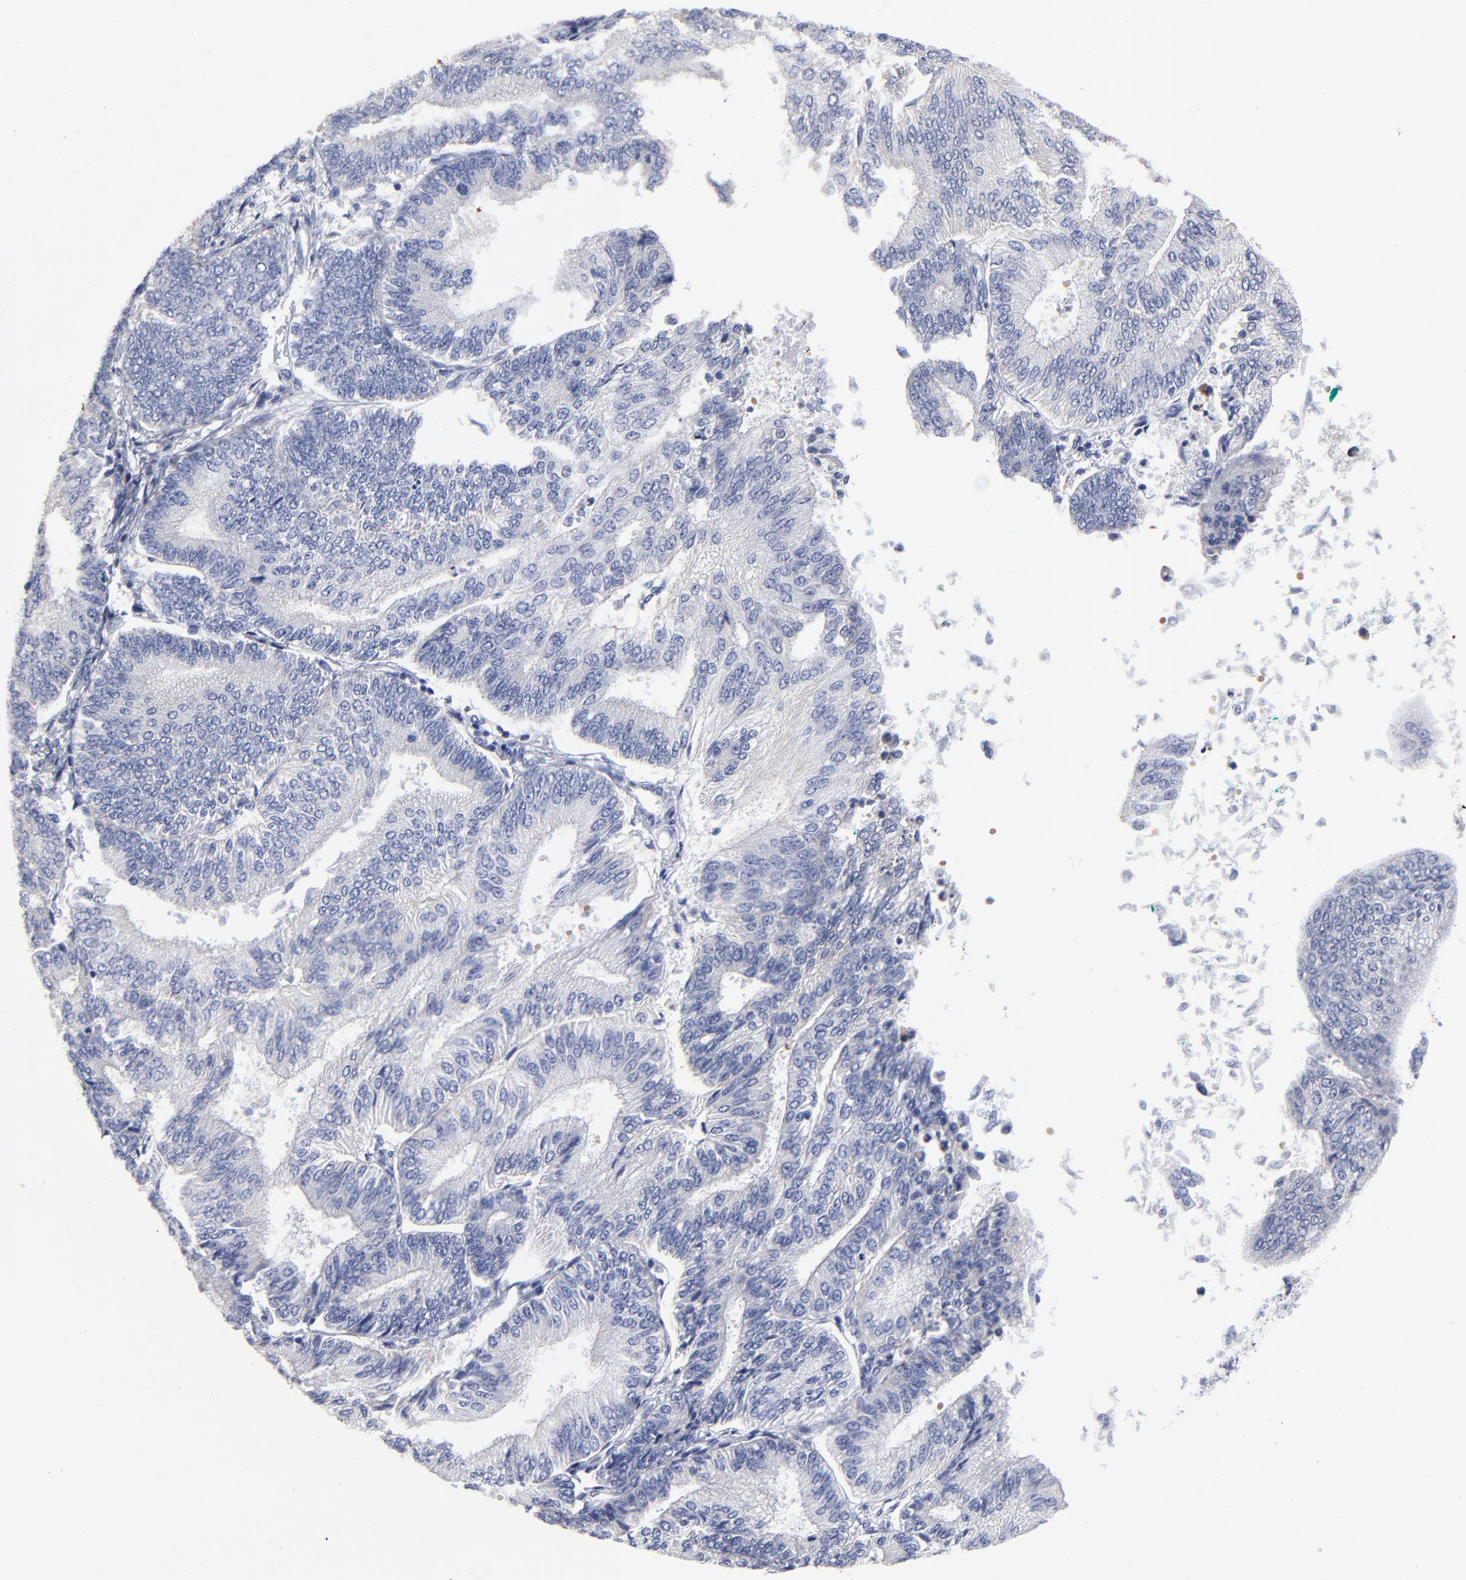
{"staining": {"intensity": "negative", "quantity": "none", "location": "none"}, "tissue": "endometrial cancer", "cell_type": "Tumor cells", "image_type": "cancer", "snomed": [{"axis": "morphology", "description": "Adenocarcinoma, NOS"}, {"axis": "topography", "description": "Endometrium"}], "caption": "The IHC photomicrograph has no significant expression in tumor cells of endometrial cancer (adenocarcinoma) tissue.", "gene": "PTP4A1", "patient": {"sex": "female", "age": 55}}